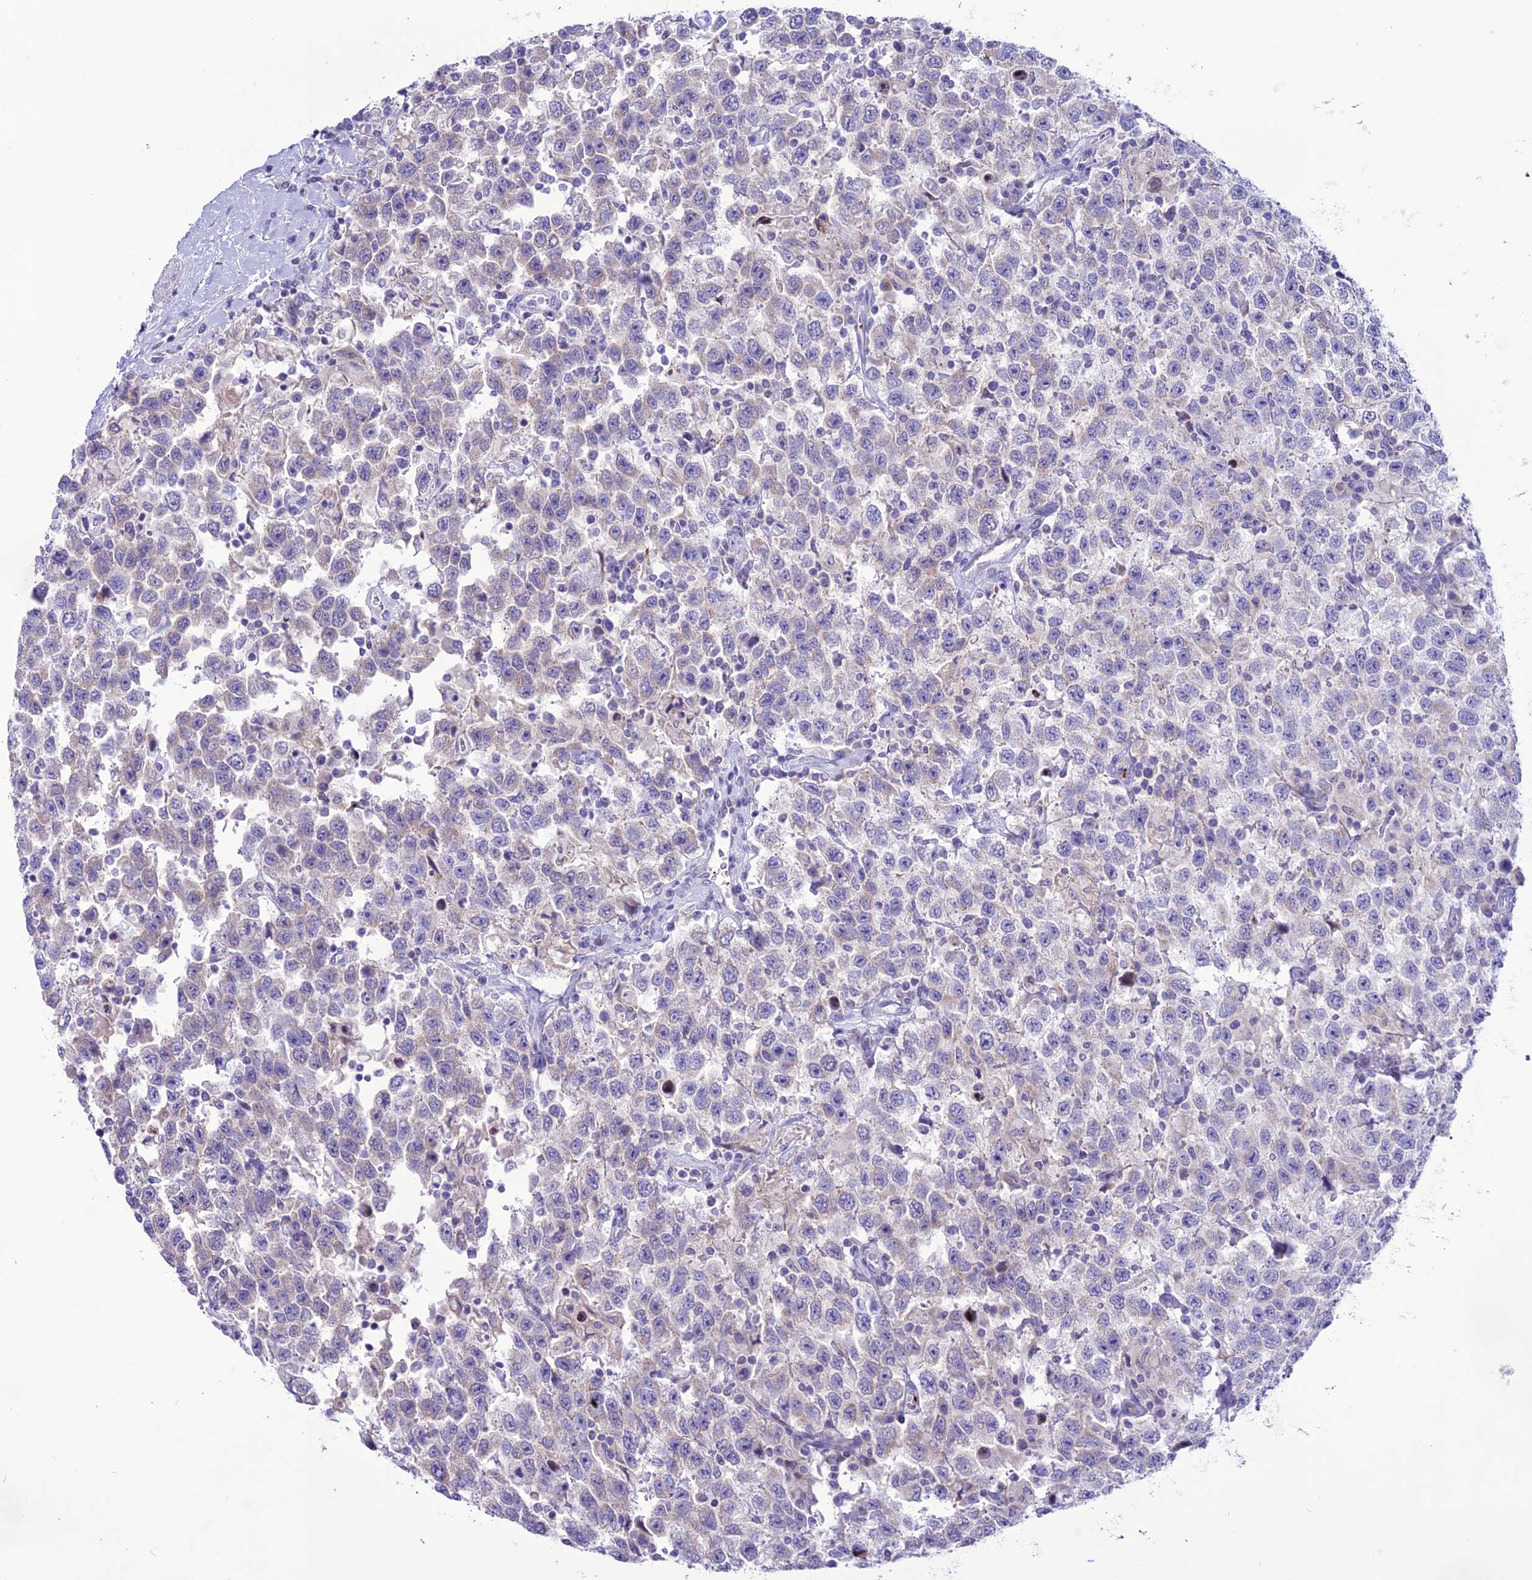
{"staining": {"intensity": "negative", "quantity": "none", "location": "none"}, "tissue": "testis cancer", "cell_type": "Tumor cells", "image_type": "cancer", "snomed": [{"axis": "morphology", "description": "Seminoma, NOS"}, {"axis": "topography", "description": "Testis"}], "caption": "This is a photomicrograph of IHC staining of testis seminoma, which shows no staining in tumor cells. (Stains: DAB (3,3'-diaminobenzidine) immunohistochemistry (IHC) with hematoxylin counter stain, Microscopy: brightfield microscopy at high magnification).", "gene": "C21orf140", "patient": {"sex": "male", "age": 41}}